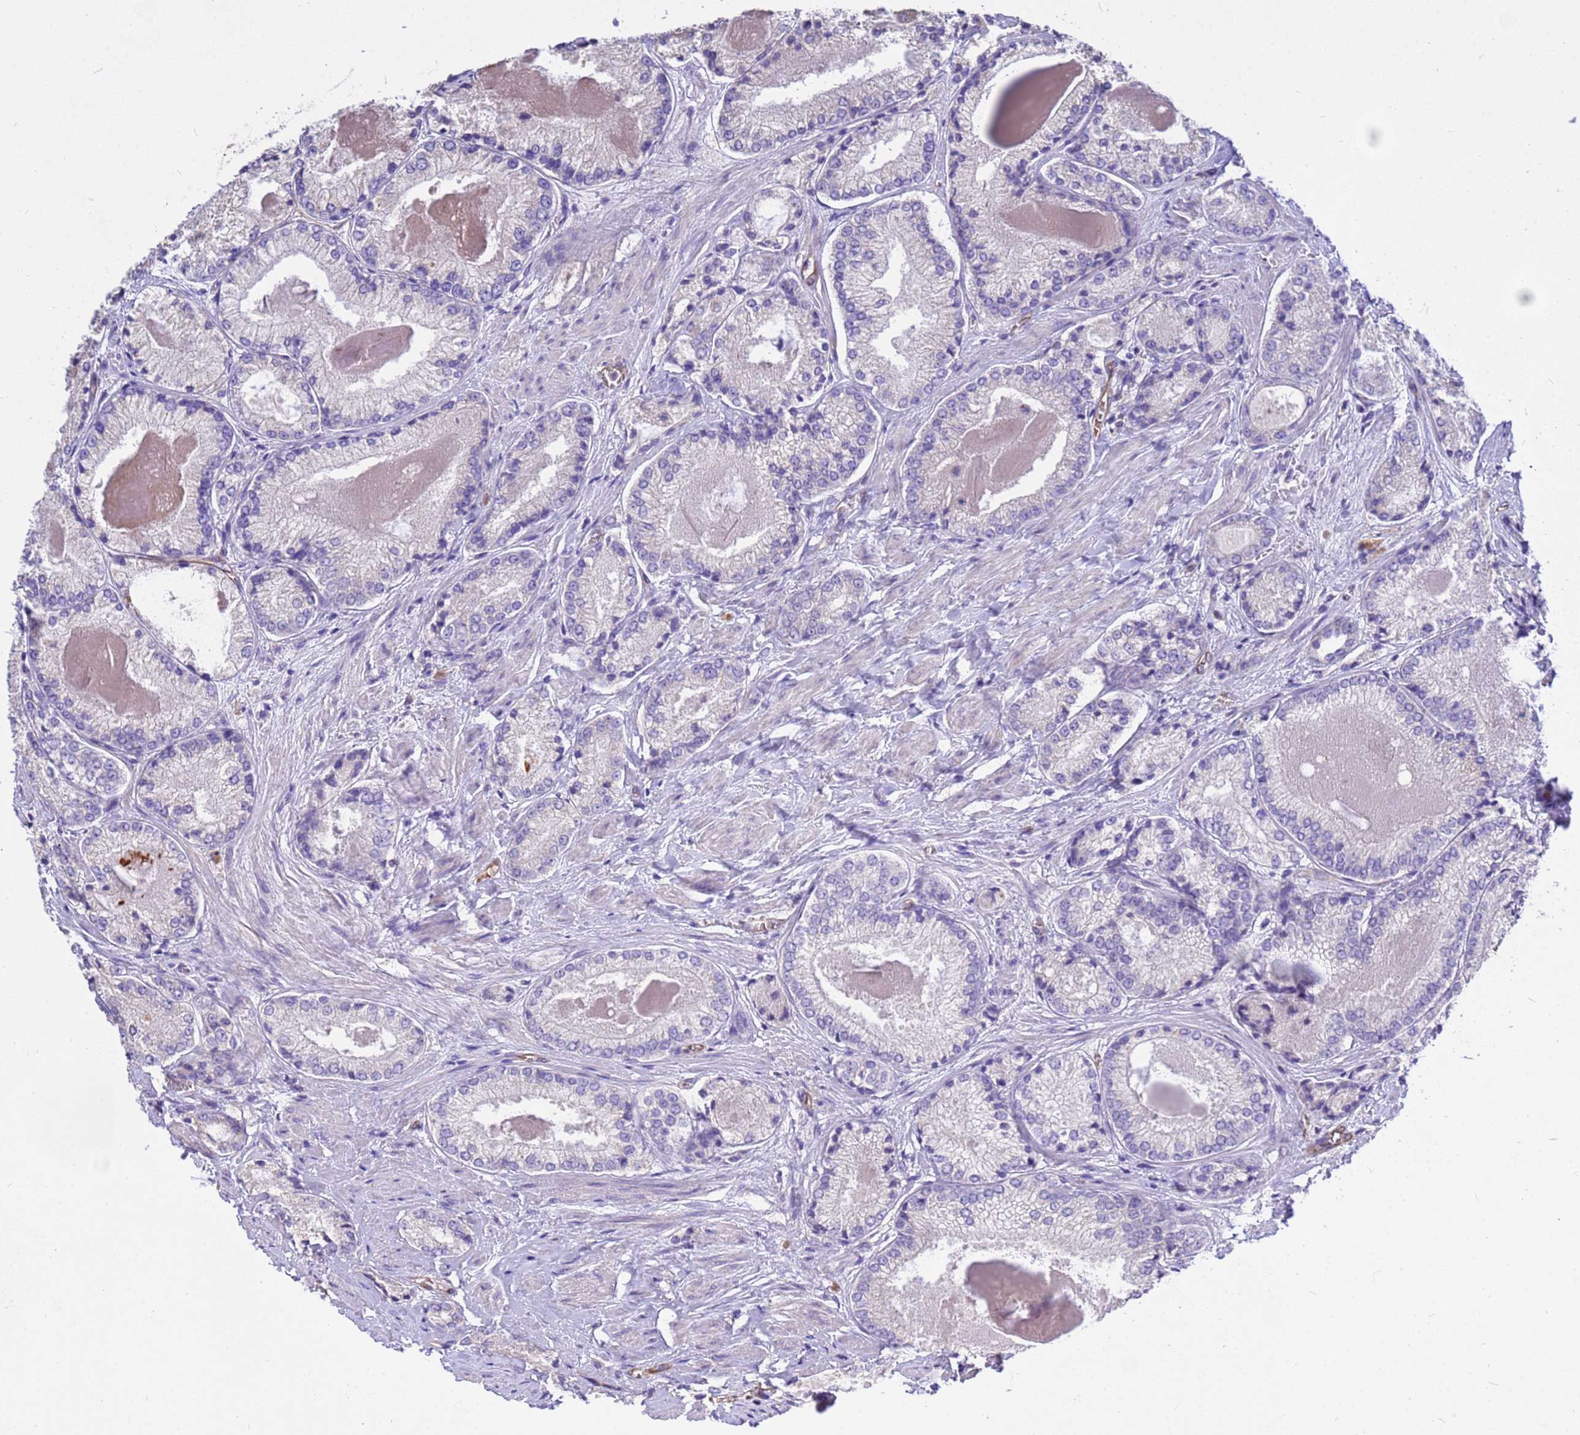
{"staining": {"intensity": "negative", "quantity": "none", "location": "none"}, "tissue": "prostate cancer", "cell_type": "Tumor cells", "image_type": "cancer", "snomed": [{"axis": "morphology", "description": "Adenocarcinoma, Low grade"}, {"axis": "topography", "description": "Prostate"}], "caption": "IHC image of neoplastic tissue: human adenocarcinoma (low-grade) (prostate) stained with DAB (3,3'-diaminobenzidine) shows no significant protein expression in tumor cells. The staining is performed using DAB brown chromogen with nuclei counter-stained in using hematoxylin.", "gene": "TCEAL3", "patient": {"sex": "male", "age": 68}}